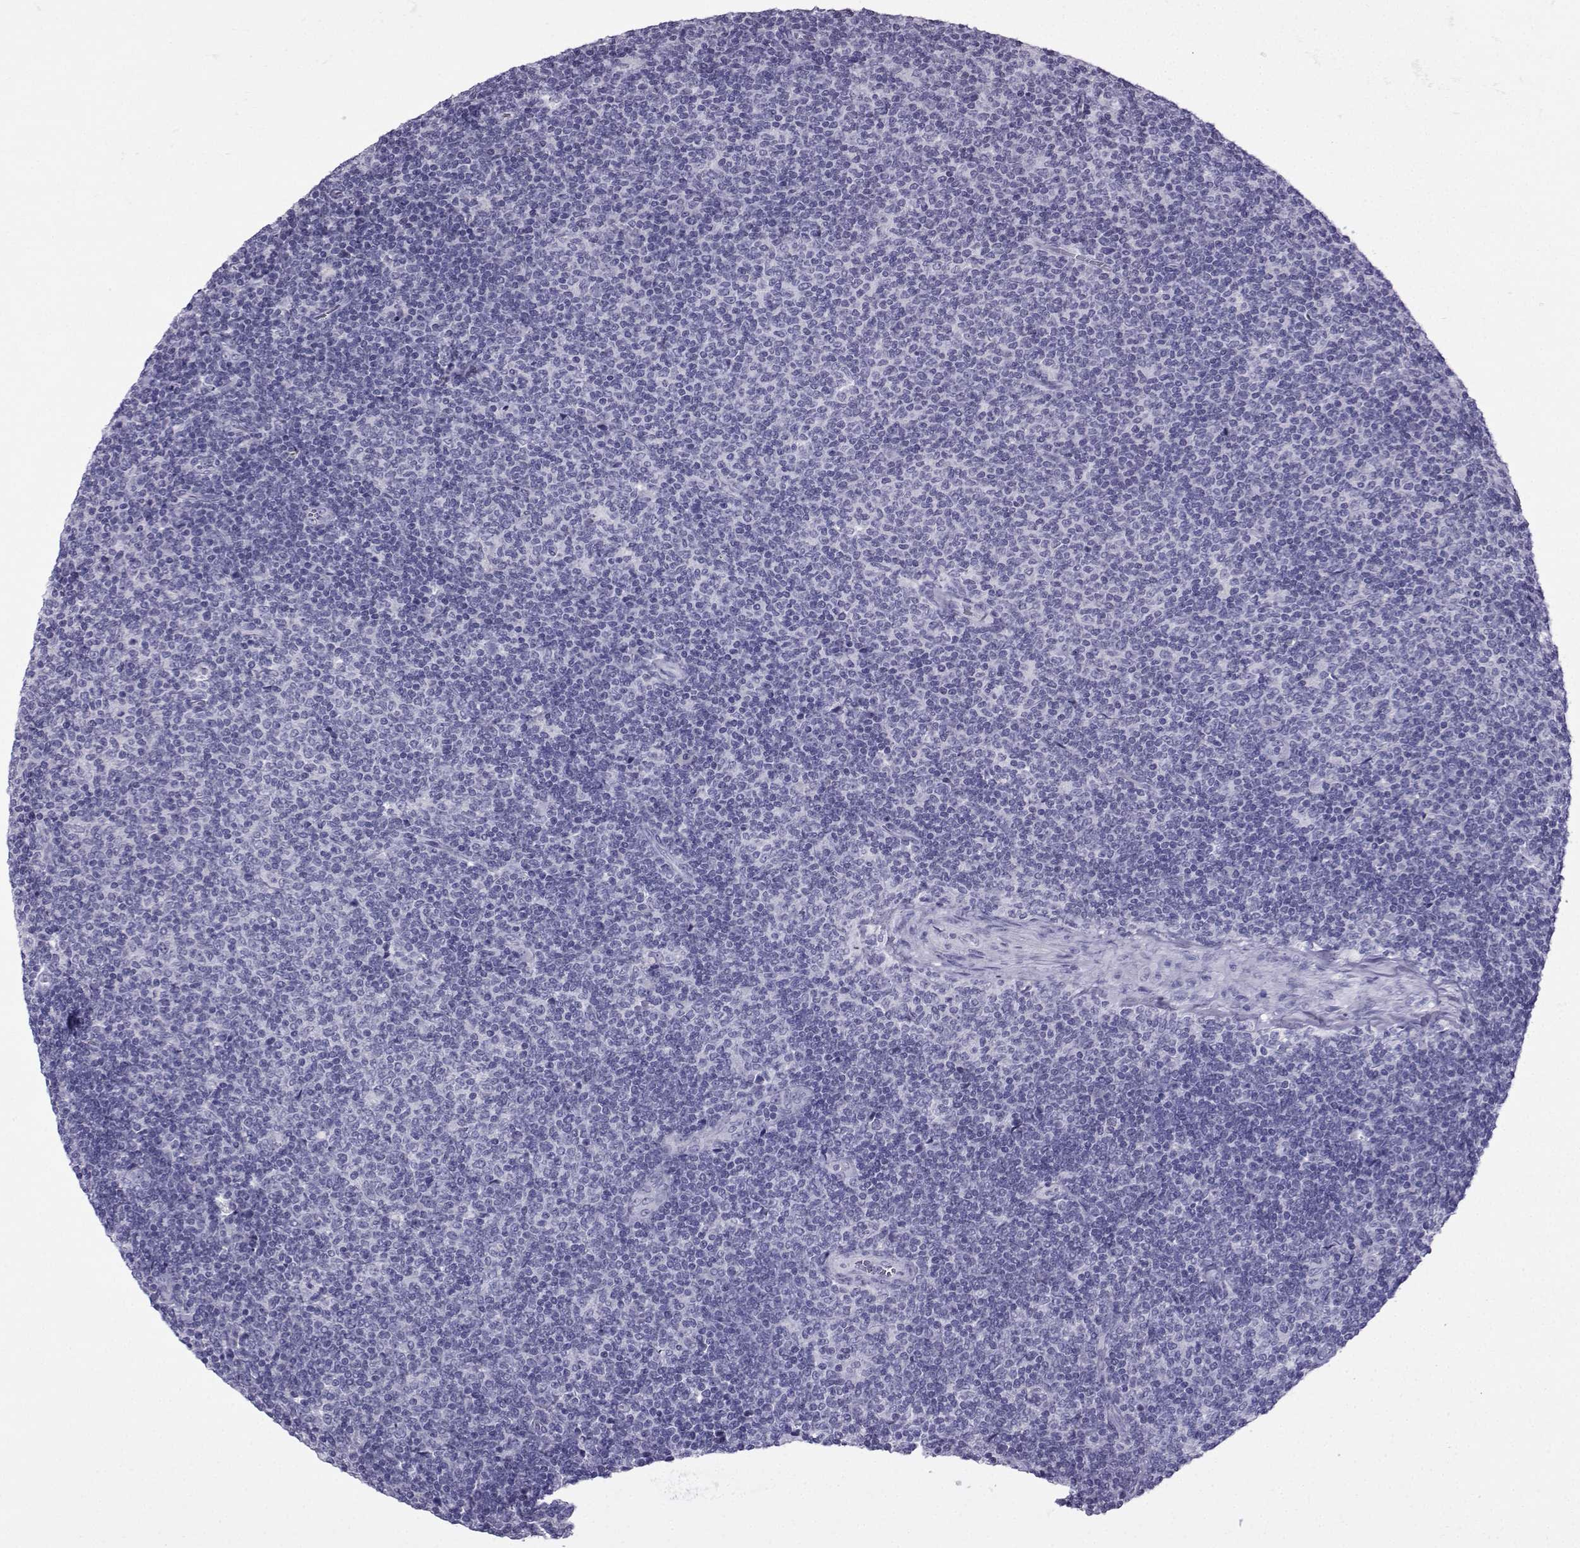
{"staining": {"intensity": "negative", "quantity": "none", "location": "none"}, "tissue": "lymphoma", "cell_type": "Tumor cells", "image_type": "cancer", "snomed": [{"axis": "morphology", "description": "Malignant lymphoma, non-Hodgkin's type, Low grade"}, {"axis": "topography", "description": "Lymph node"}], "caption": "Photomicrograph shows no protein staining in tumor cells of low-grade malignant lymphoma, non-Hodgkin's type tissue.", "gene": "ARMC2", "patient": {"sex": "male", "age": 52}}